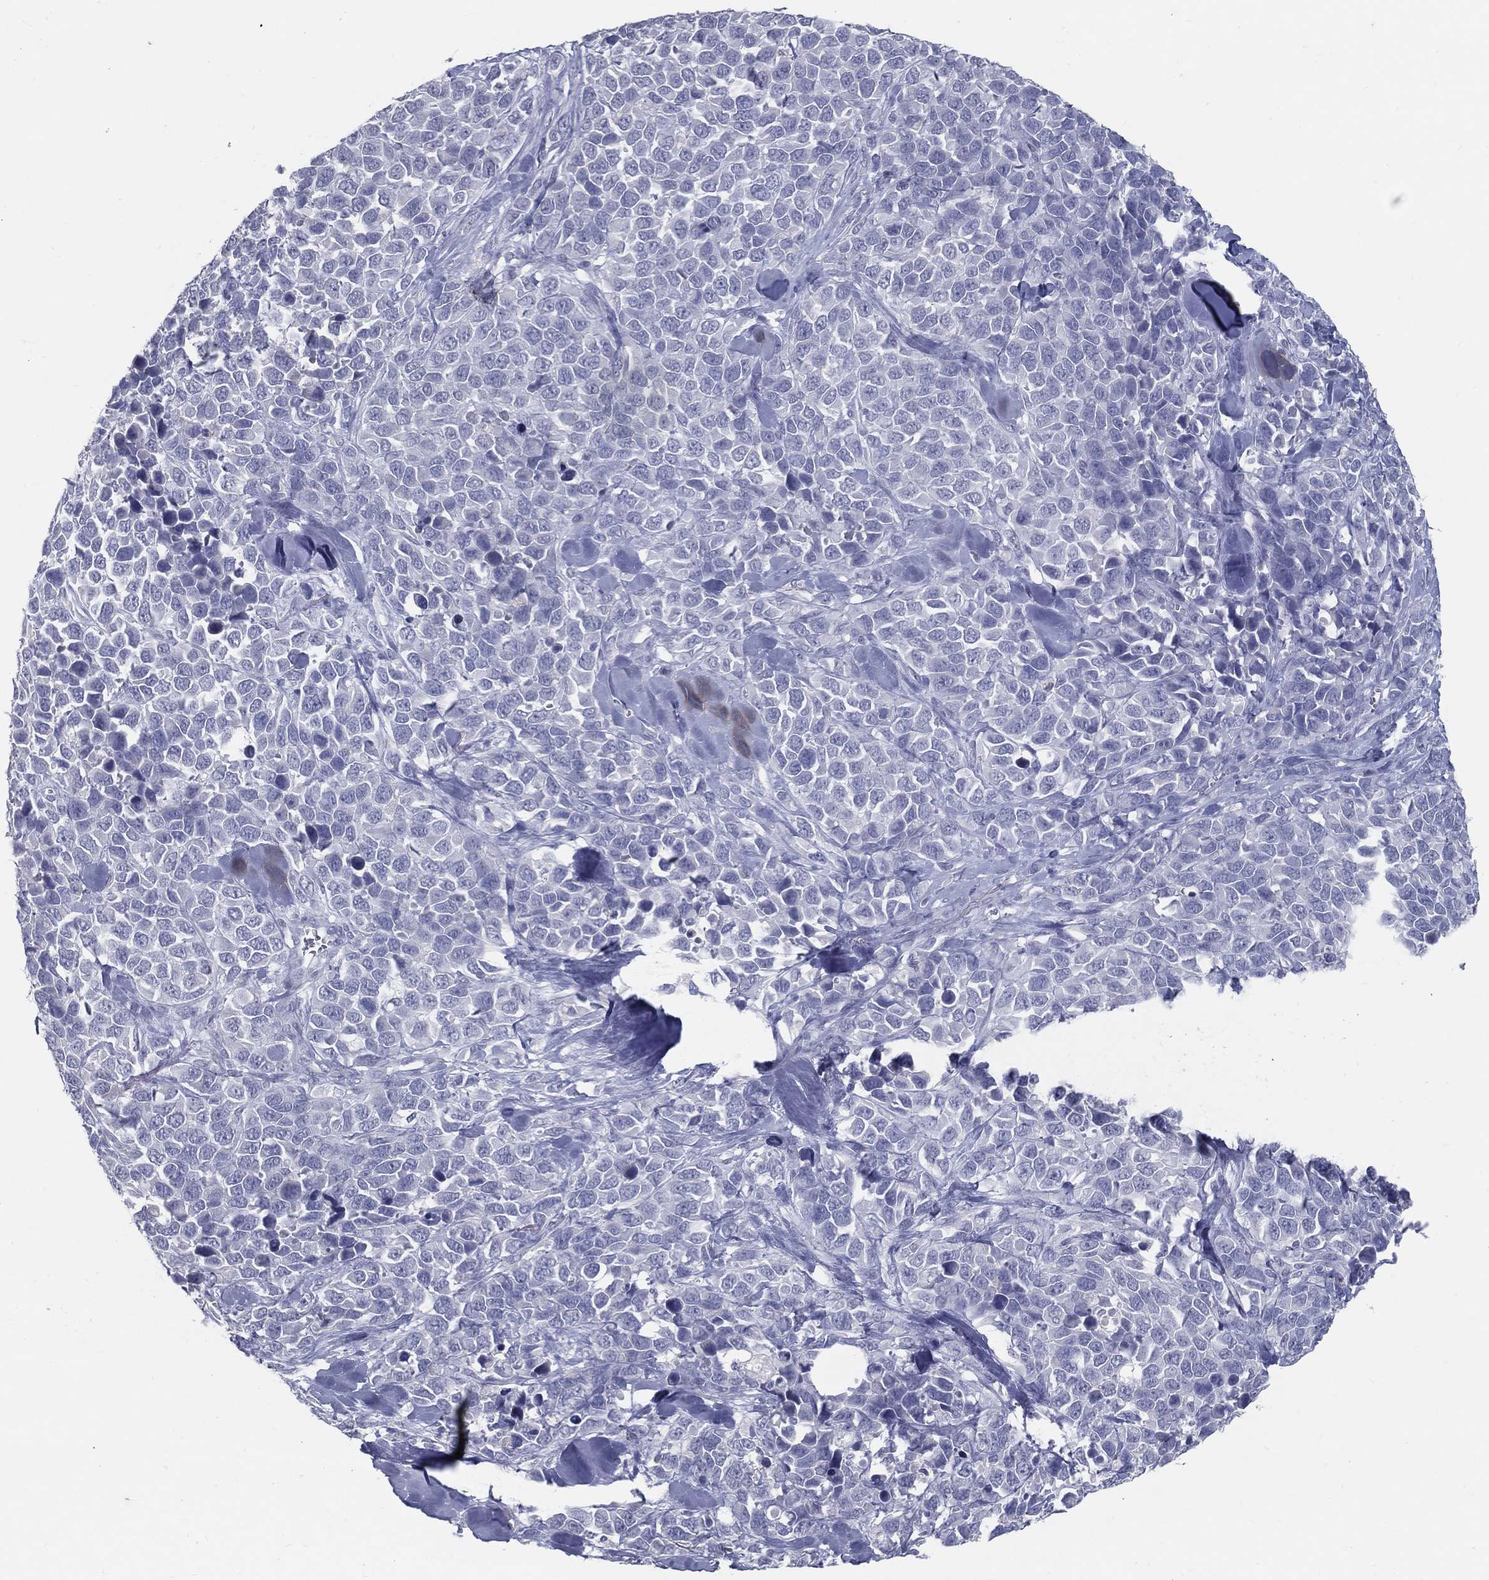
{"staining": {"intensity": "negative", "quantity": "none", "location": "none"}, "tissue": "melanoma", "cell_type": "Tumor cells", "image_type": "cancer", "snomed": [{"axis": "morphology", "description": "Malignant melanoma, Metastatic site"}, {"axis": "topography", "description": "Skin"}], "caption": "Immunohistochemistry (IHC) photomicrograph of melanoma stained for a protein (brown), which reveals no staining in tumor cells.", "gene": "ACE2", "patient": {"sex": "male", "age": 84}}